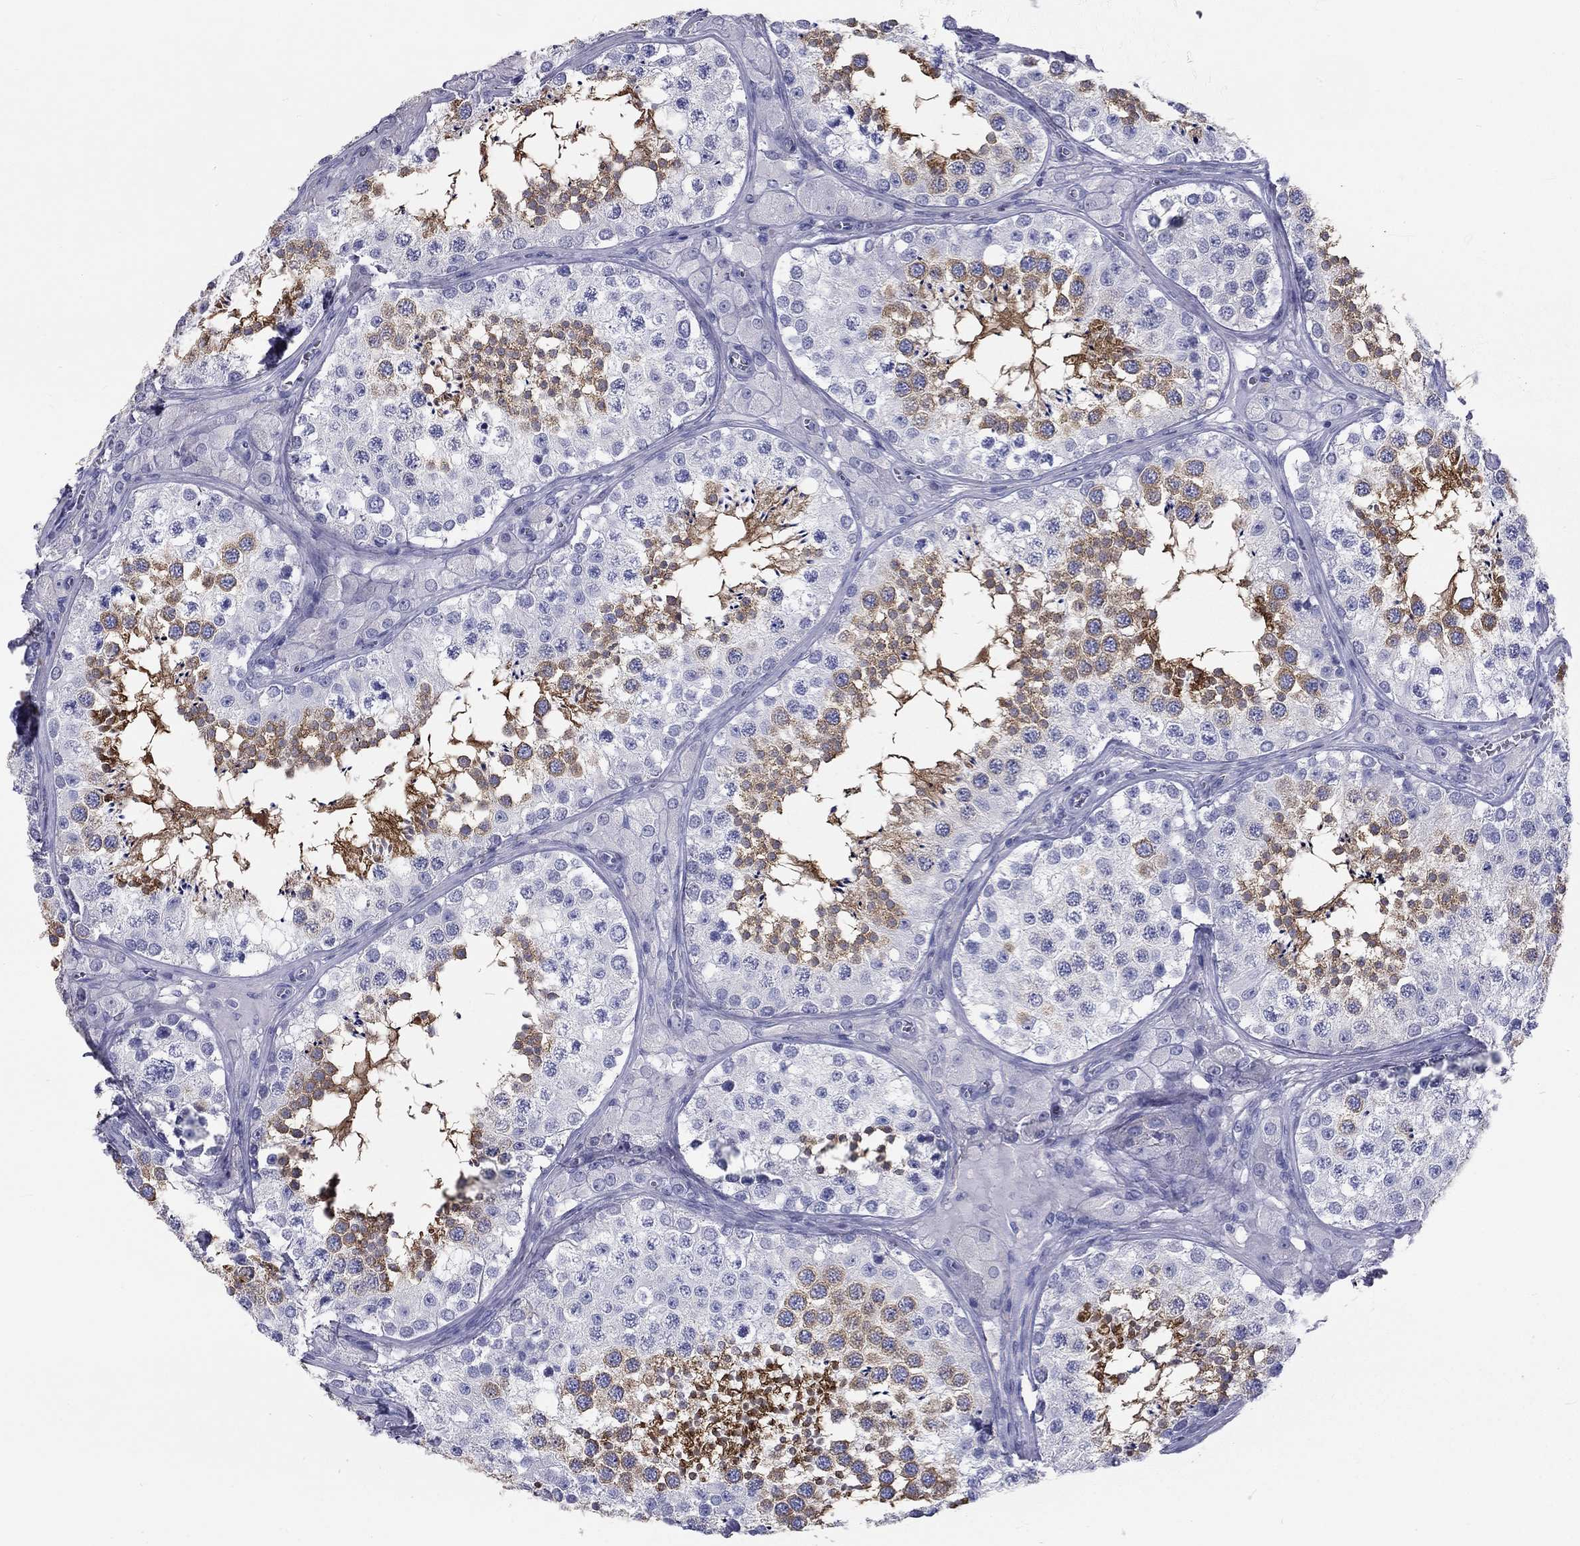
{"staining": {"intensity": "strong", "quantity": "25%-75%", "location": "cytoplasmic/membranous"}, "tissue": "testis", "cell_type": "Cells in seminiferous ducts", "image_type": "normal", "snomed": [{"axis": "morphology", "description": "Normal tissue, NOS"}, {"axis": "topography", "description": "Testis"}], "caption": "The histopathology image displays staining of normal testis, revealing strong cytoplasmic/membranous protein positivity (brown color) within cells in seminiferous ducts.", "gene": "DNALI1", "patient": {"sex": "male", "age": 34}}